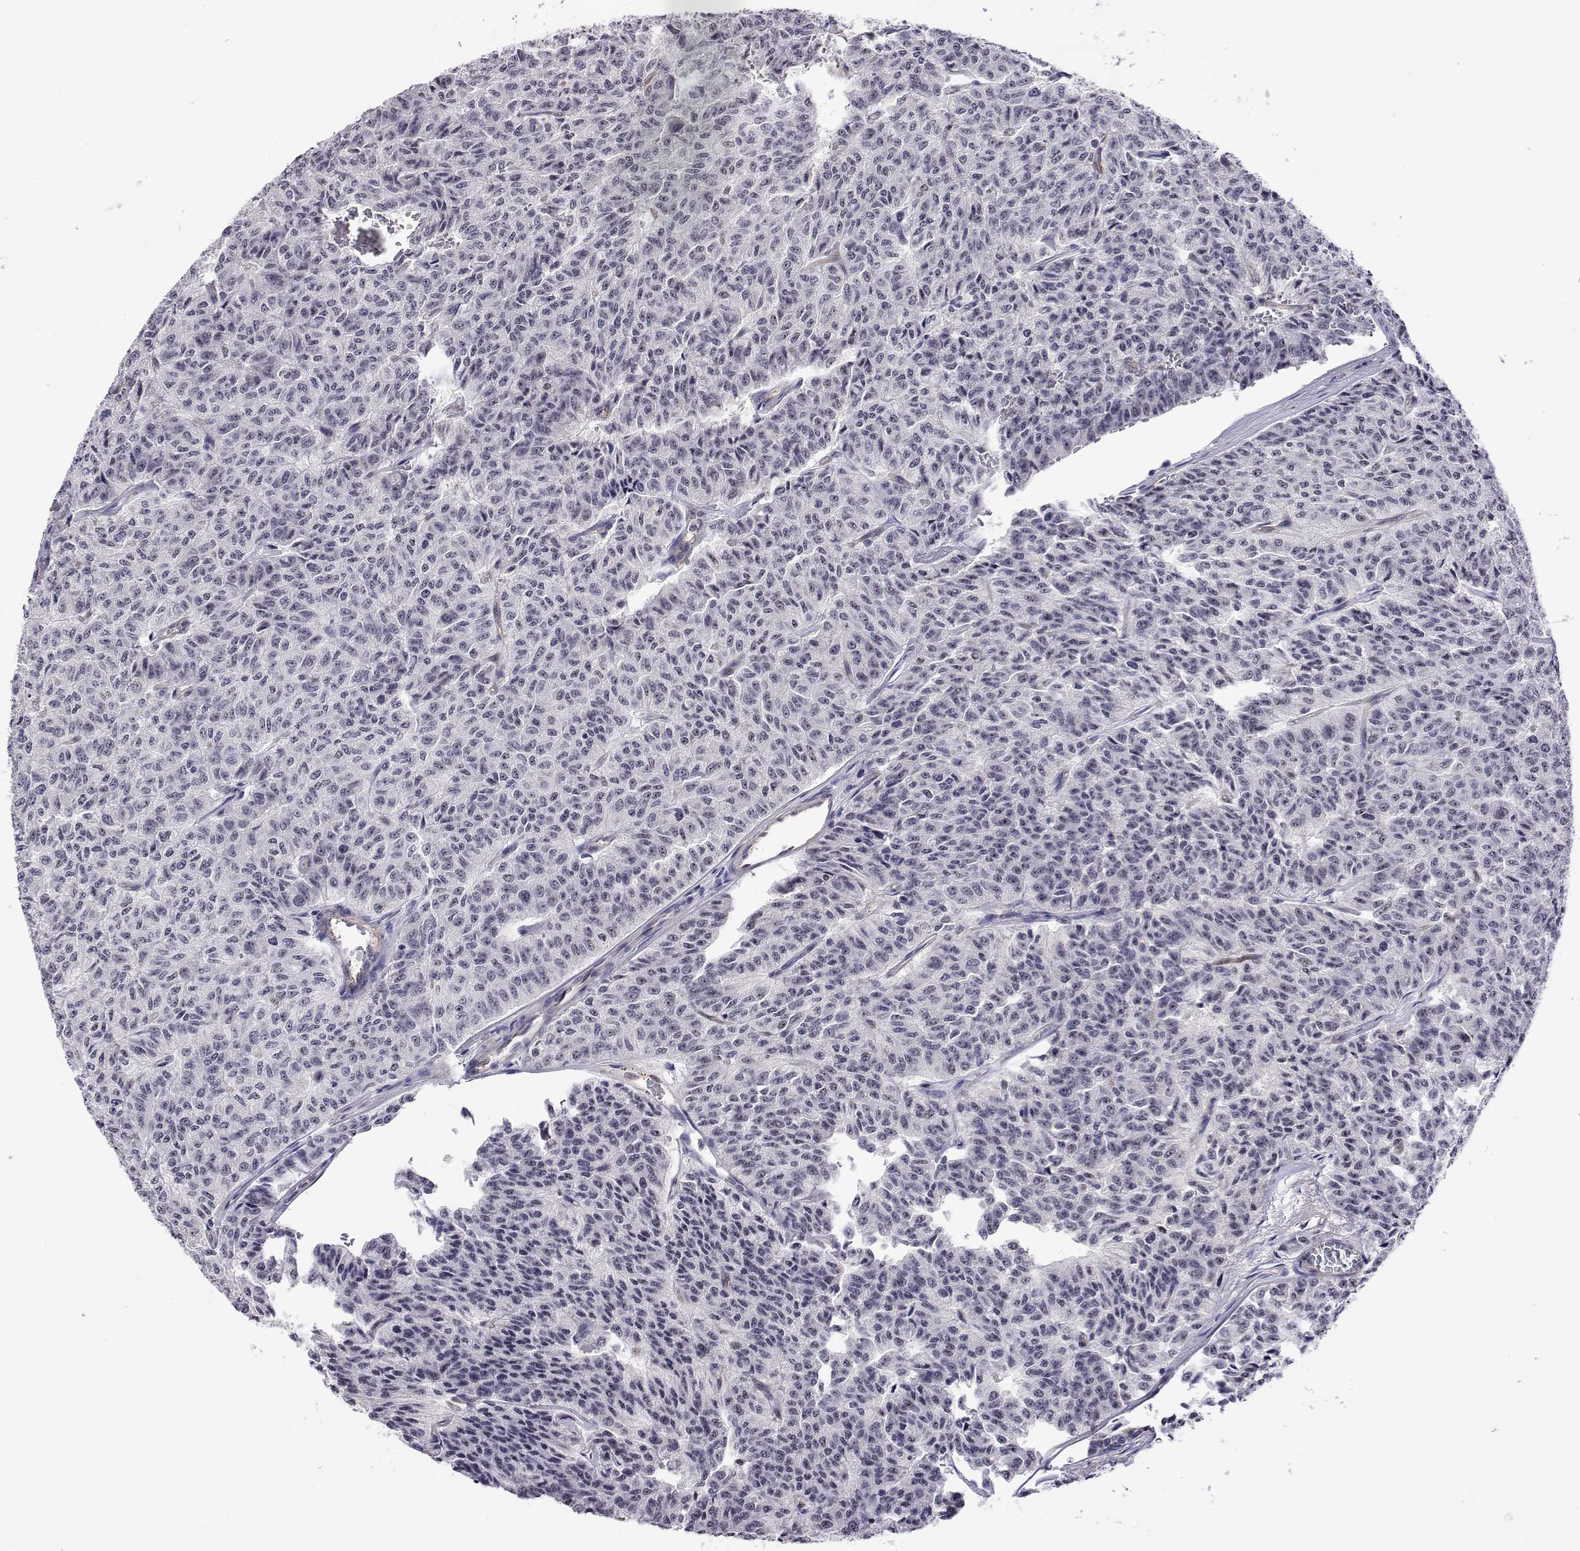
{"staining": {"intensity": "weak", "quantity": "<25%", "location": "nuclear"}, "tissue": "carcinoid", "cell_type": "Tumor cells", "image_type": "cancer", "snomed": [{"axis": "morphology", "description": "Carcinoid, malignant, NOS"}, {"axis": "topography", "description": "Lung"}], "caption": "High power microscopy photomicrograph of an IHC histopathology image of carcinoid (malignant), revealing no significant staining in tumor cells. (Brightfield microscopy of DAB immunohistochemistry (IHC) at high magnification).", "gene": "NHP2", "patient": {"sex": "male", "age": 71}}